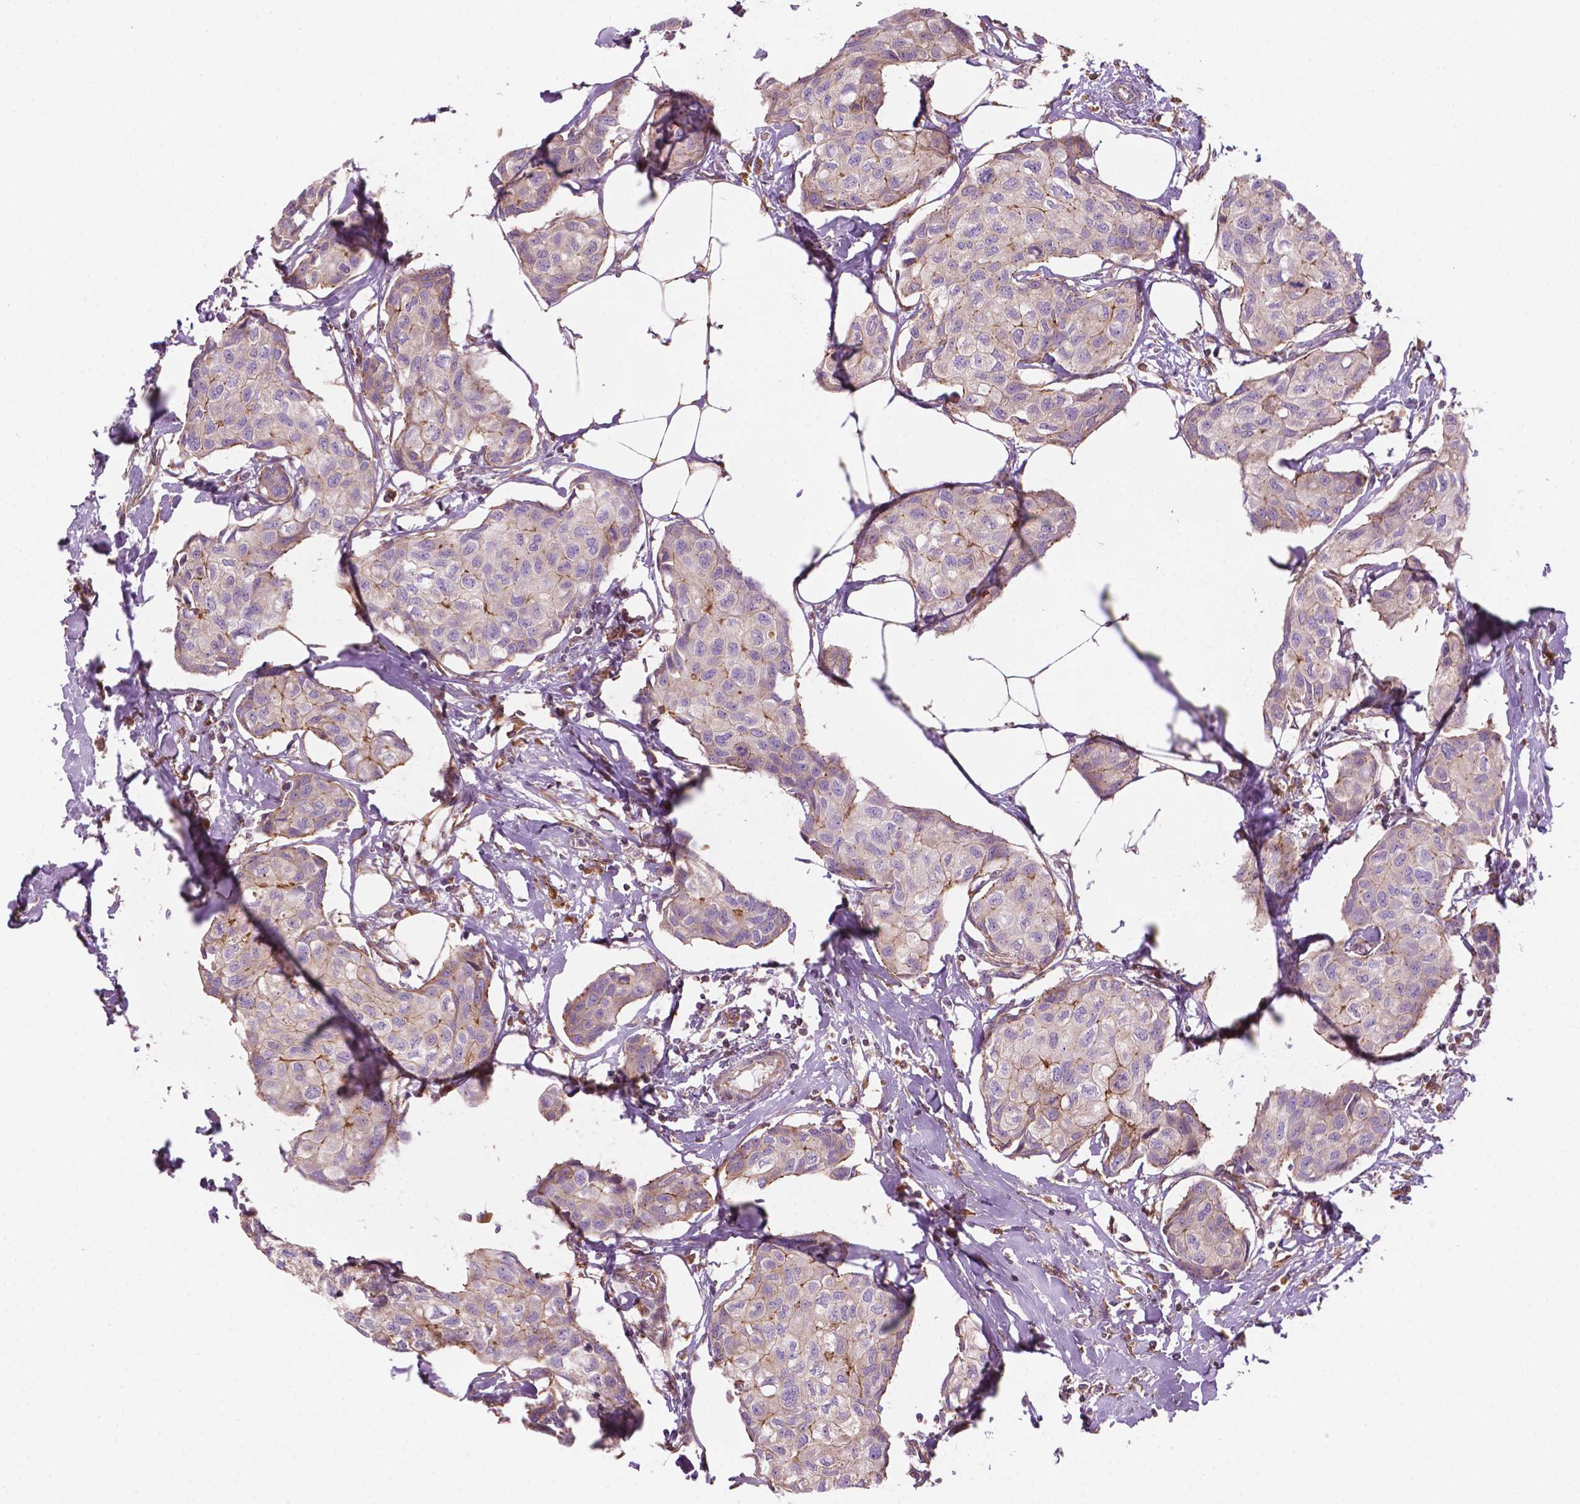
{"staining": {"intensity": "moderate", "quantity": "<25%", "location": "cytoplasmic/membranous"}, "tissue": "breast cancer", "cell_type": "Tumor cells", "image_type": "cancer", "snomed": [{"axis": "morphology", "description": "Duct carcinoma"}, {"axis": "topography", "description": "Breast"}], "caption": "IHC photomicrograph of neoplastic tissue: human breast cancer stained using immunohistochemistry exhibits low levels of moderate protein expression localized specifically in the cytoplasmic/membranous of tumor cells, appearing as a cytoplasmic/membranous brown color.", "gene": "SURF4", "patient": {"sex": "female", "age": 80}}